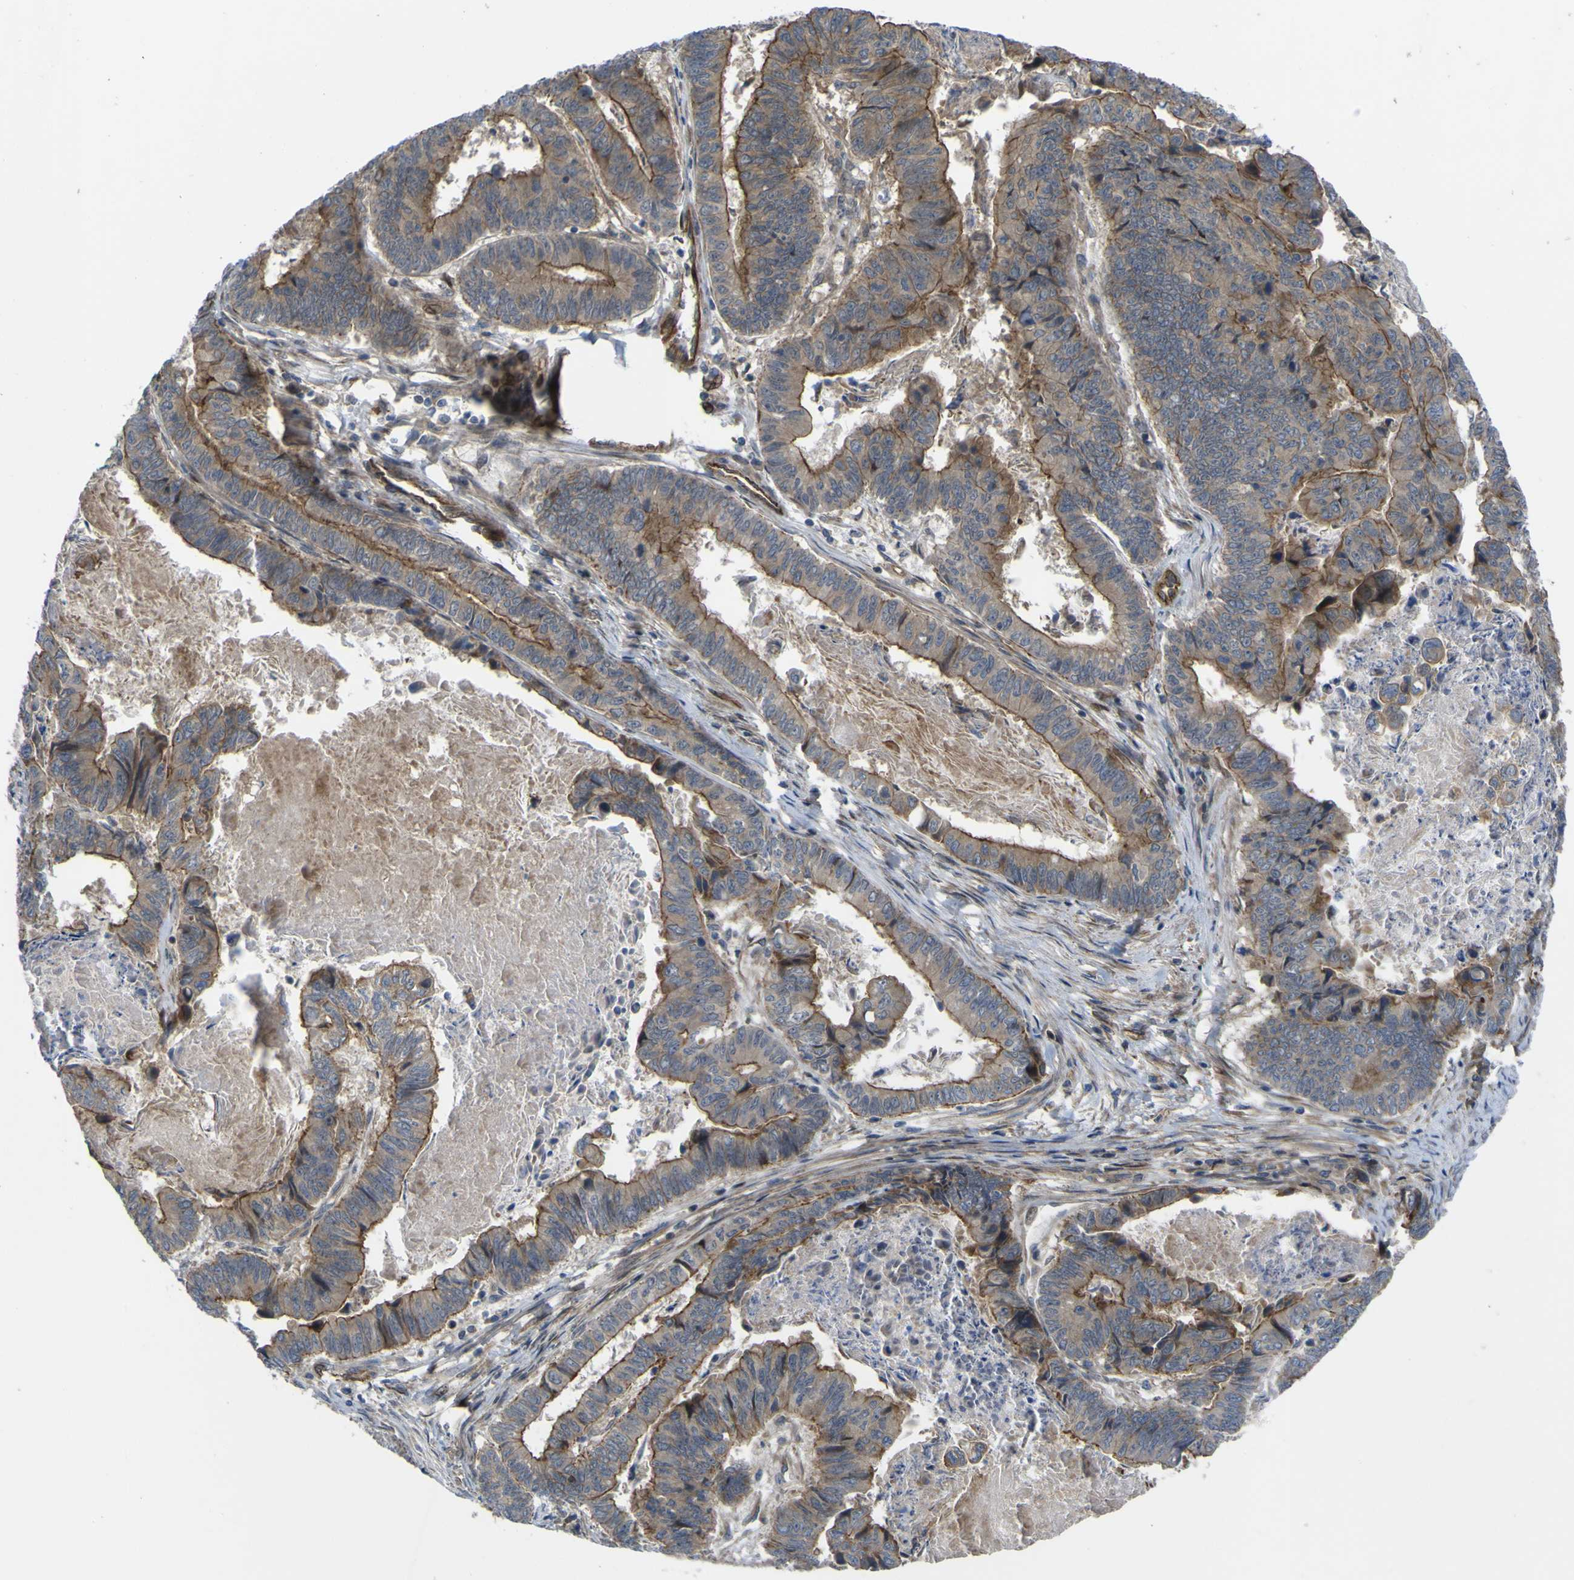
{"staining": {"intensity": "weak", "quantity": ">75%", "location": "cytoplasmic/membranous"}, "tissue": "stomach cancer", "cell_type": "Tumor cells", "image_type": "cancer", "snomed": [{"axis": "morphology", "description": "Adenocarcinoma, NOS"}, {"axis": "topography", "description": "Stomach, lower"}], "caption": "Human adenocarcinoma (stomach) stained with a brown dye demonstrates weak cytoplasmic/membranous positive positivity in about >75% of tumor cells.", "gene": "FBXO30", "patient": {"sex": "male", "age": 77}}